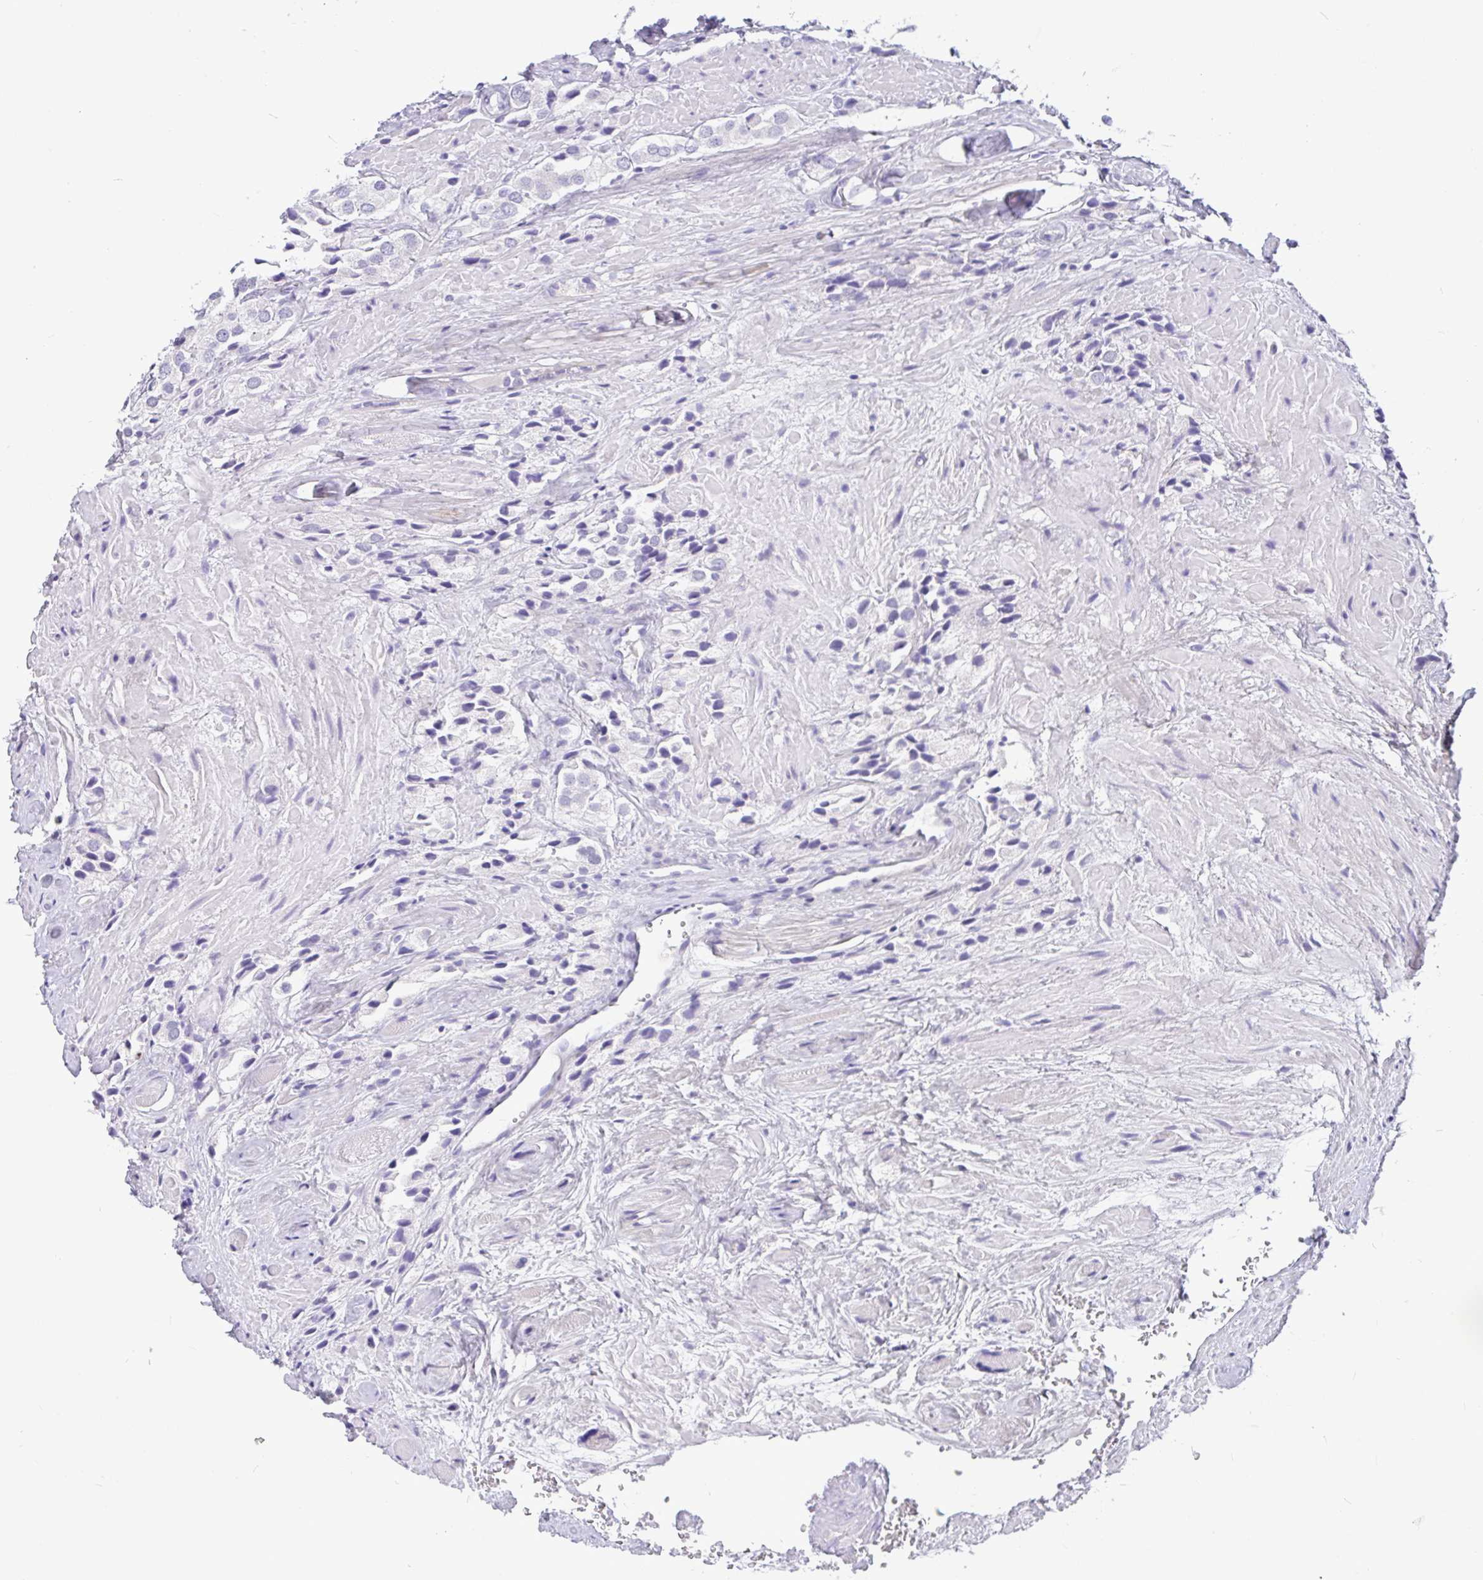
{"staining": {"intensity": "negative", "quantity": "none", "location": "none"}, "tissue": "prostate cancer", "cell_type": "Tumor cells", "image_type": "cancer", "snomed": [{"axis": "morphology", "description": "Adenocarcinoma, High grade"}, {"axis": "topography", "description": "Prostate and seminal vesicle, NOS"}], "caption": "A high-resolution micrograph shows immunohistochemistry (IHC) staining of prostate high-grade adenocarcinoma, which exhibits no significant positivity in tumor cells.", "gene": "KIAA2013", "patient": {"sex": "male", "age": 64}}